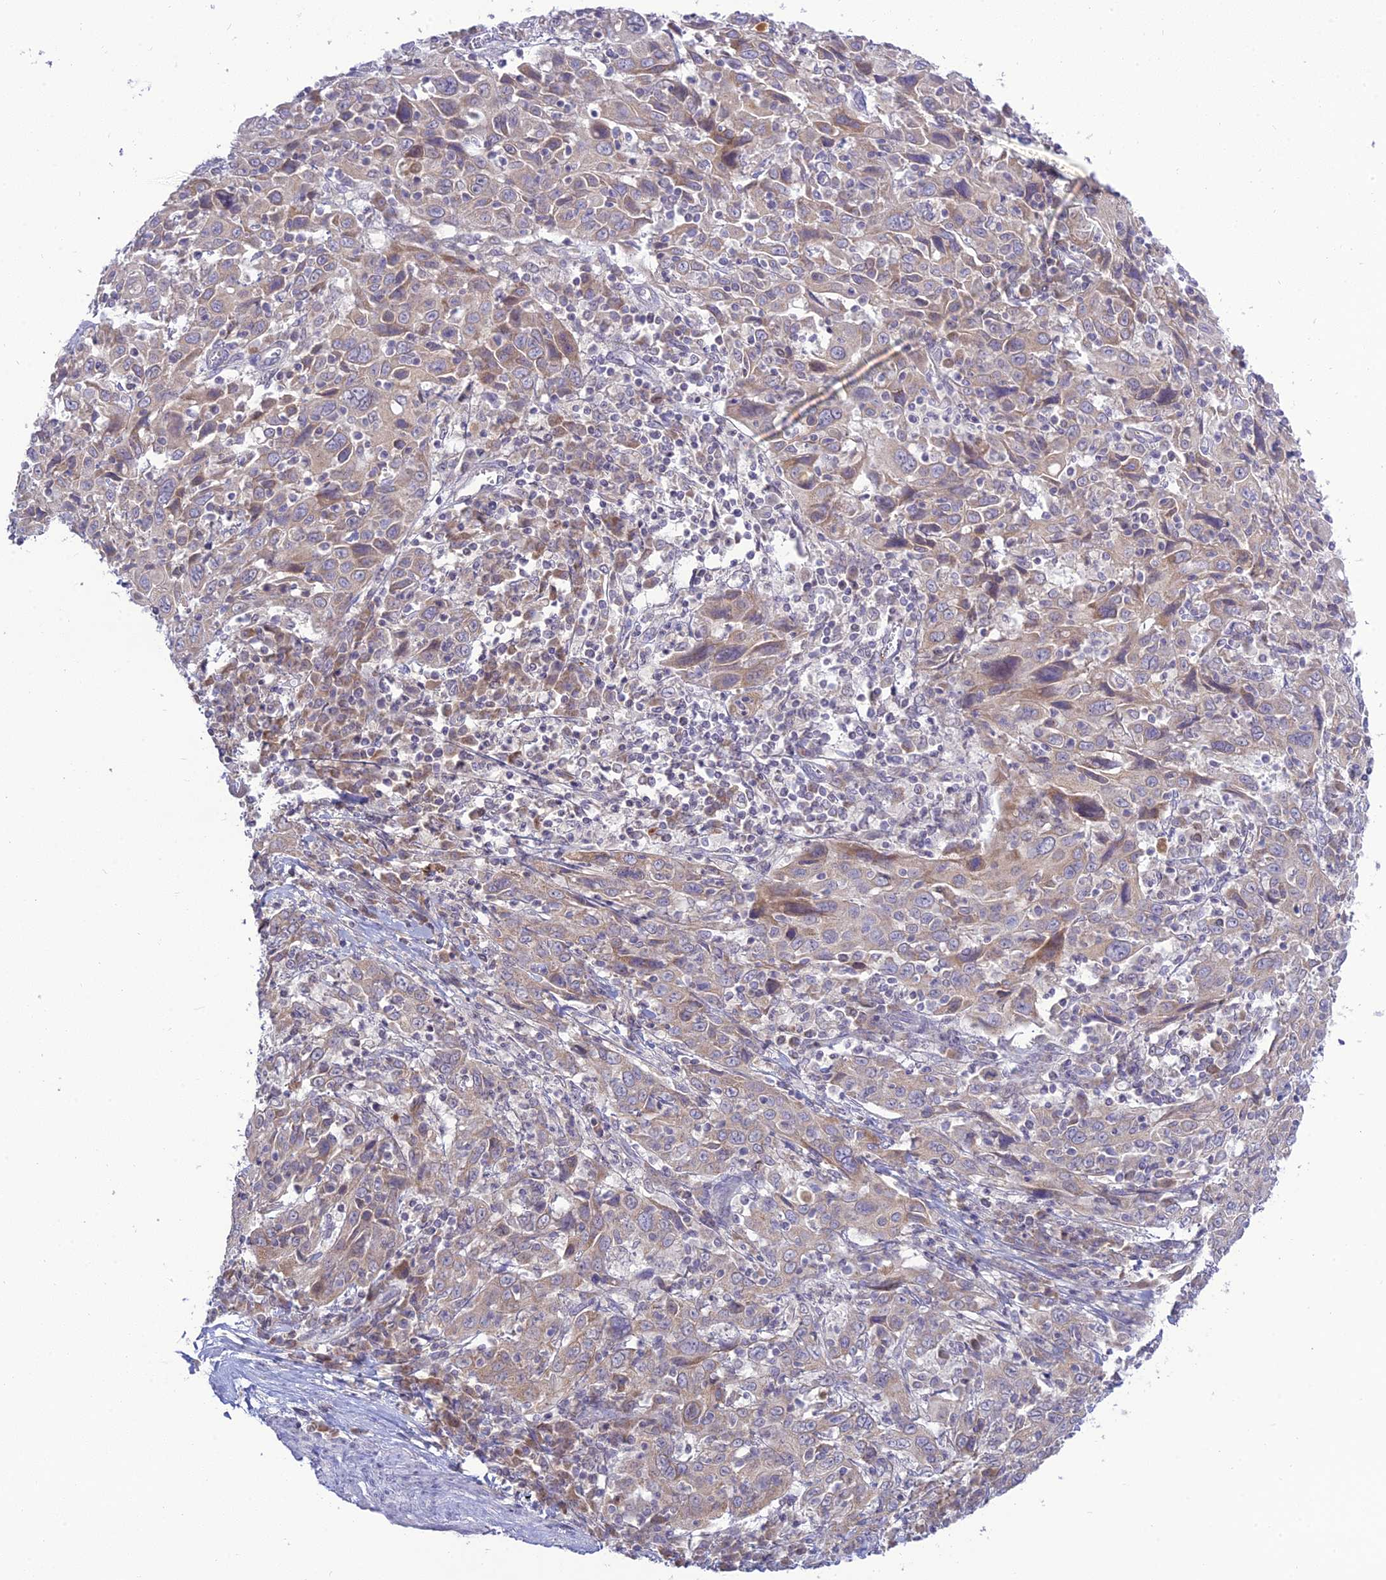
{"staining": {"intensity": "weak", "quantity": ">75%", "location": "cytoplasmic/membranous"}, "tissue": "cervical cancer", "cell_type": "Tumor cells", "image_type": "cancer", "snomed": [{"axis": "morphology", "description": "Squamous cell carcinoma, NOS"}, {"axis": "topography", "description": "Cervix"}], "caption": "Squamous cell carcinoma (cervical) stained with a protein marker demonstrates weak staining in tumor cells.", "gene": "TMEM40", "patient": {"sex": "female", "age": 46}}